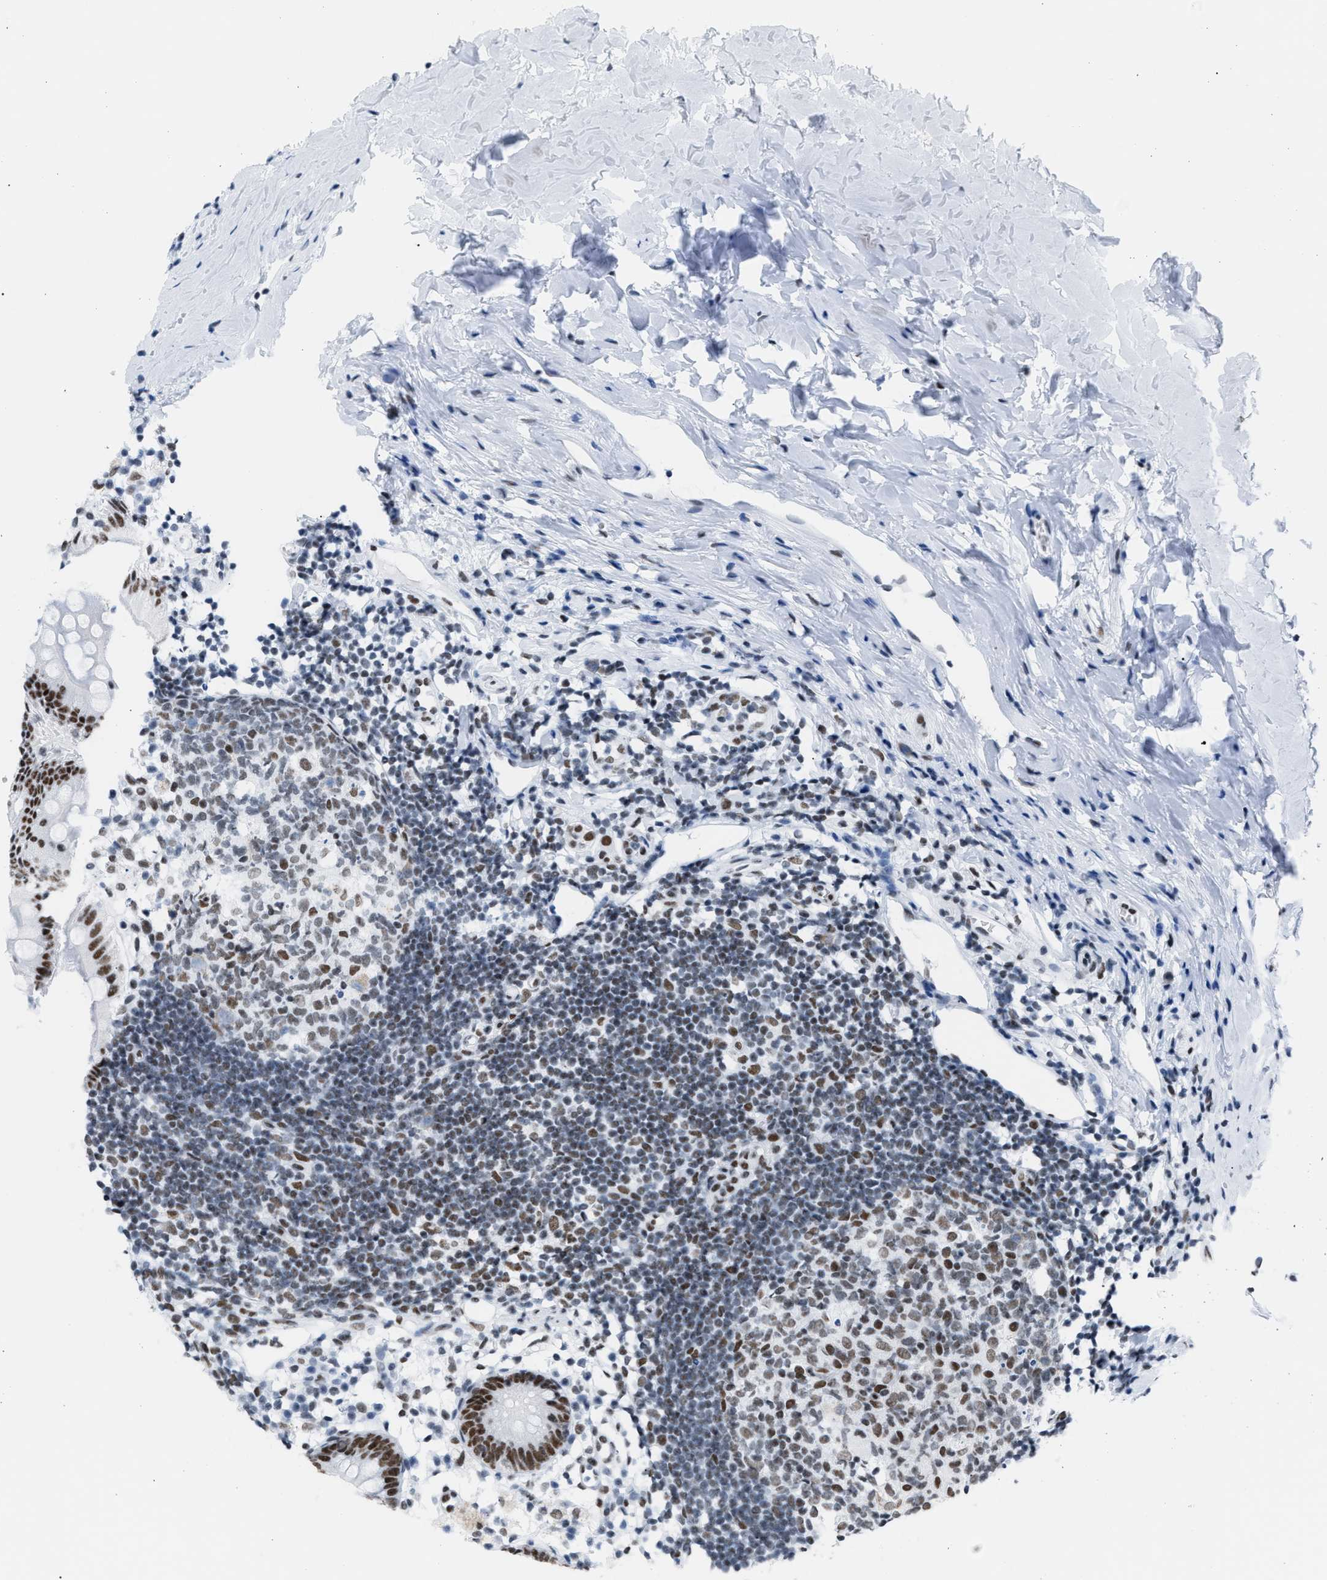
{"staining": {"intensity": "strong", "quantity": ">75%", "location": "nuclear"}, "tissue": "appendix", "cell_type": "Glandular cells", "image_type": "normal", "snomed": [{"axis": "morphology", "description": "Normal tissue, NOS"}, {"axis": "topography", "description": "Appendix"}], "caption": "Unremarkable appendix reveals strong nuclear positivity in about >75% of glandular cells (IHC, brightfield microscopy, high magnification)..", "gene": "CCAR2", "patient": {"sex": "female", "age": 20}}